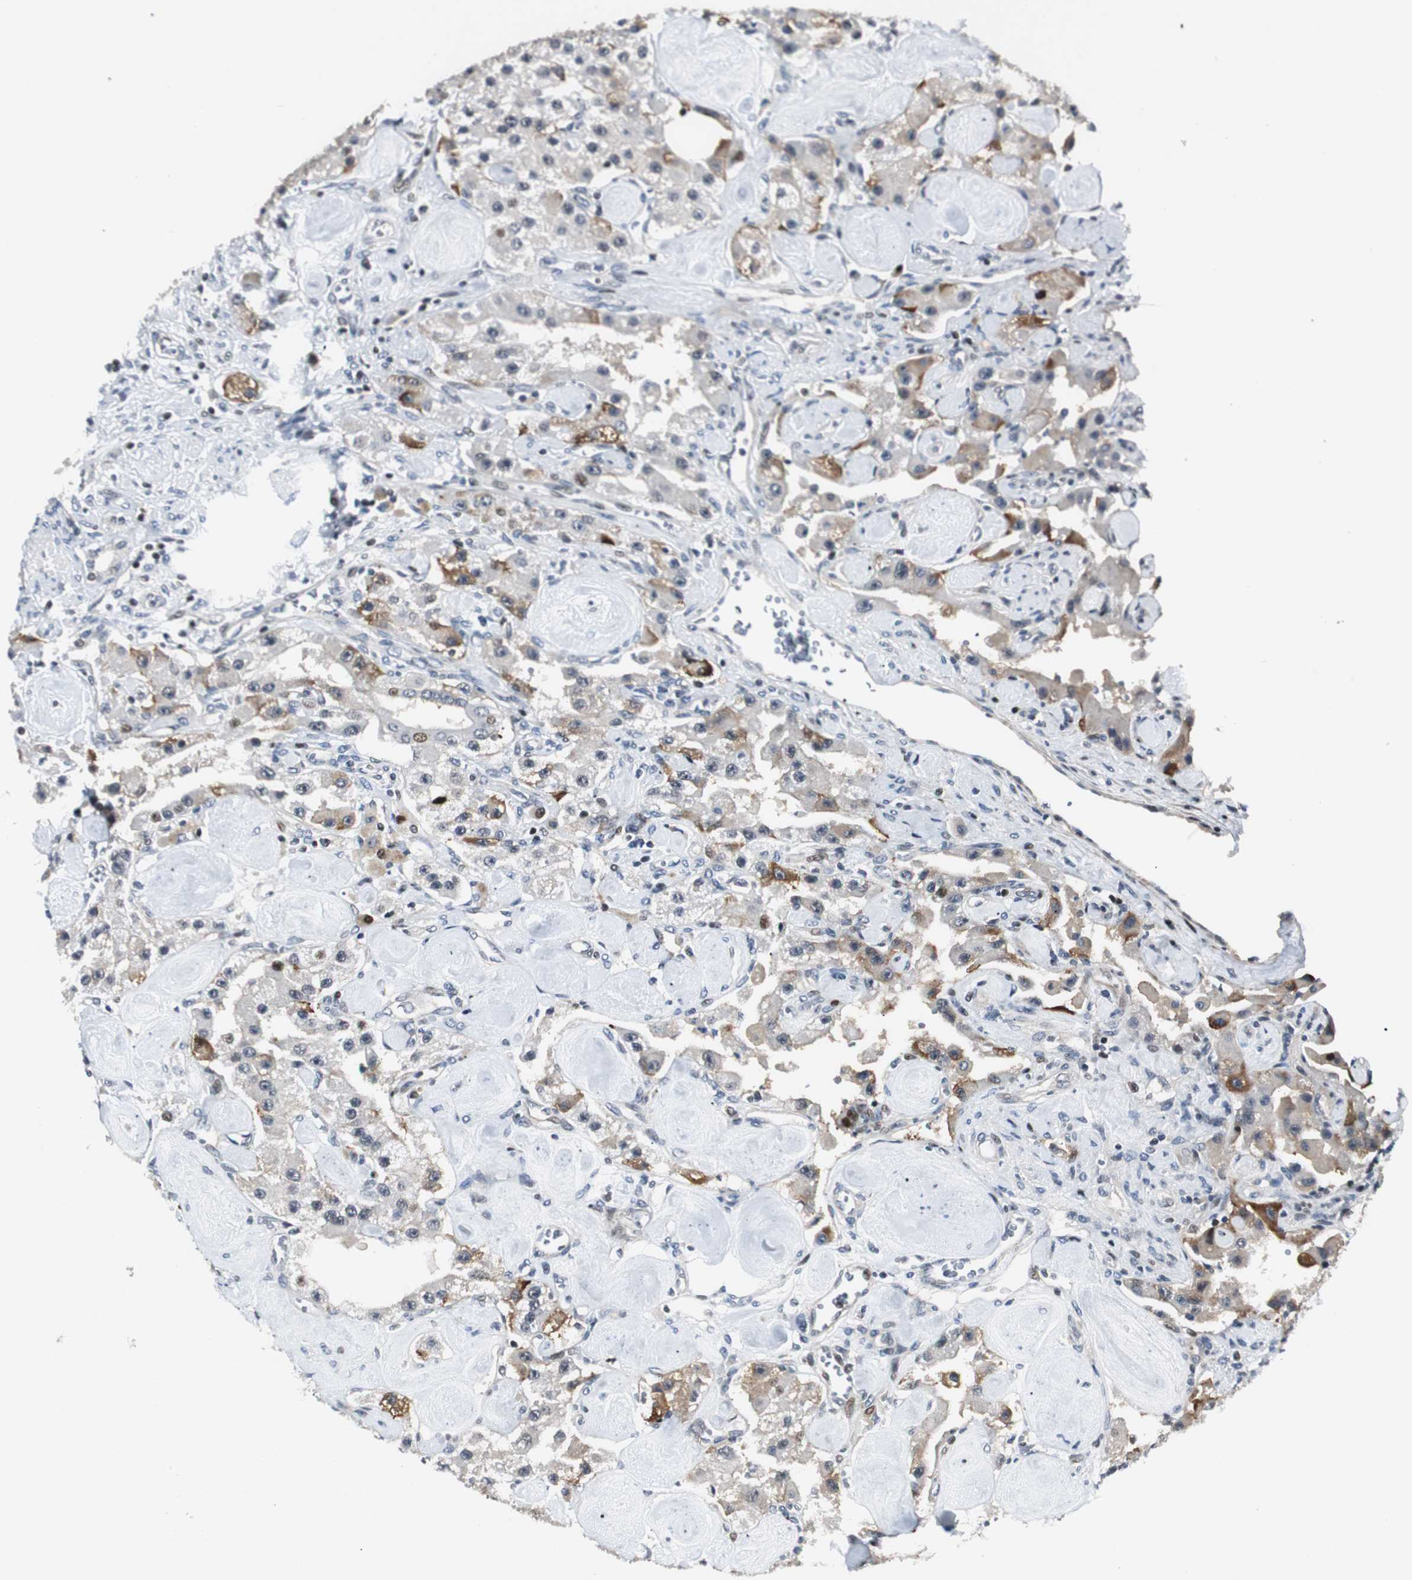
{"staining": {"intensity": "strong", "quantity": "<25%", "location": "cytoplasmic/membranous"}, "tissue": "carcinoid", "cell_type": "Tumor cells", "image_type": "cancer", "snomed": [{"axis": "morphology", "description": "Carcinoid, malignant, NOS"}, {"axis": "topography", "description": "Pancreas"}], "caption": "The photomicrograph demonstrates staining of malignant carcinoid, revealing strong cytoplasmic/membranous protein positivity (brown color) within tumor cells.", "gene": "RAD1", "patient": {"sex": "male", "age": 41}}